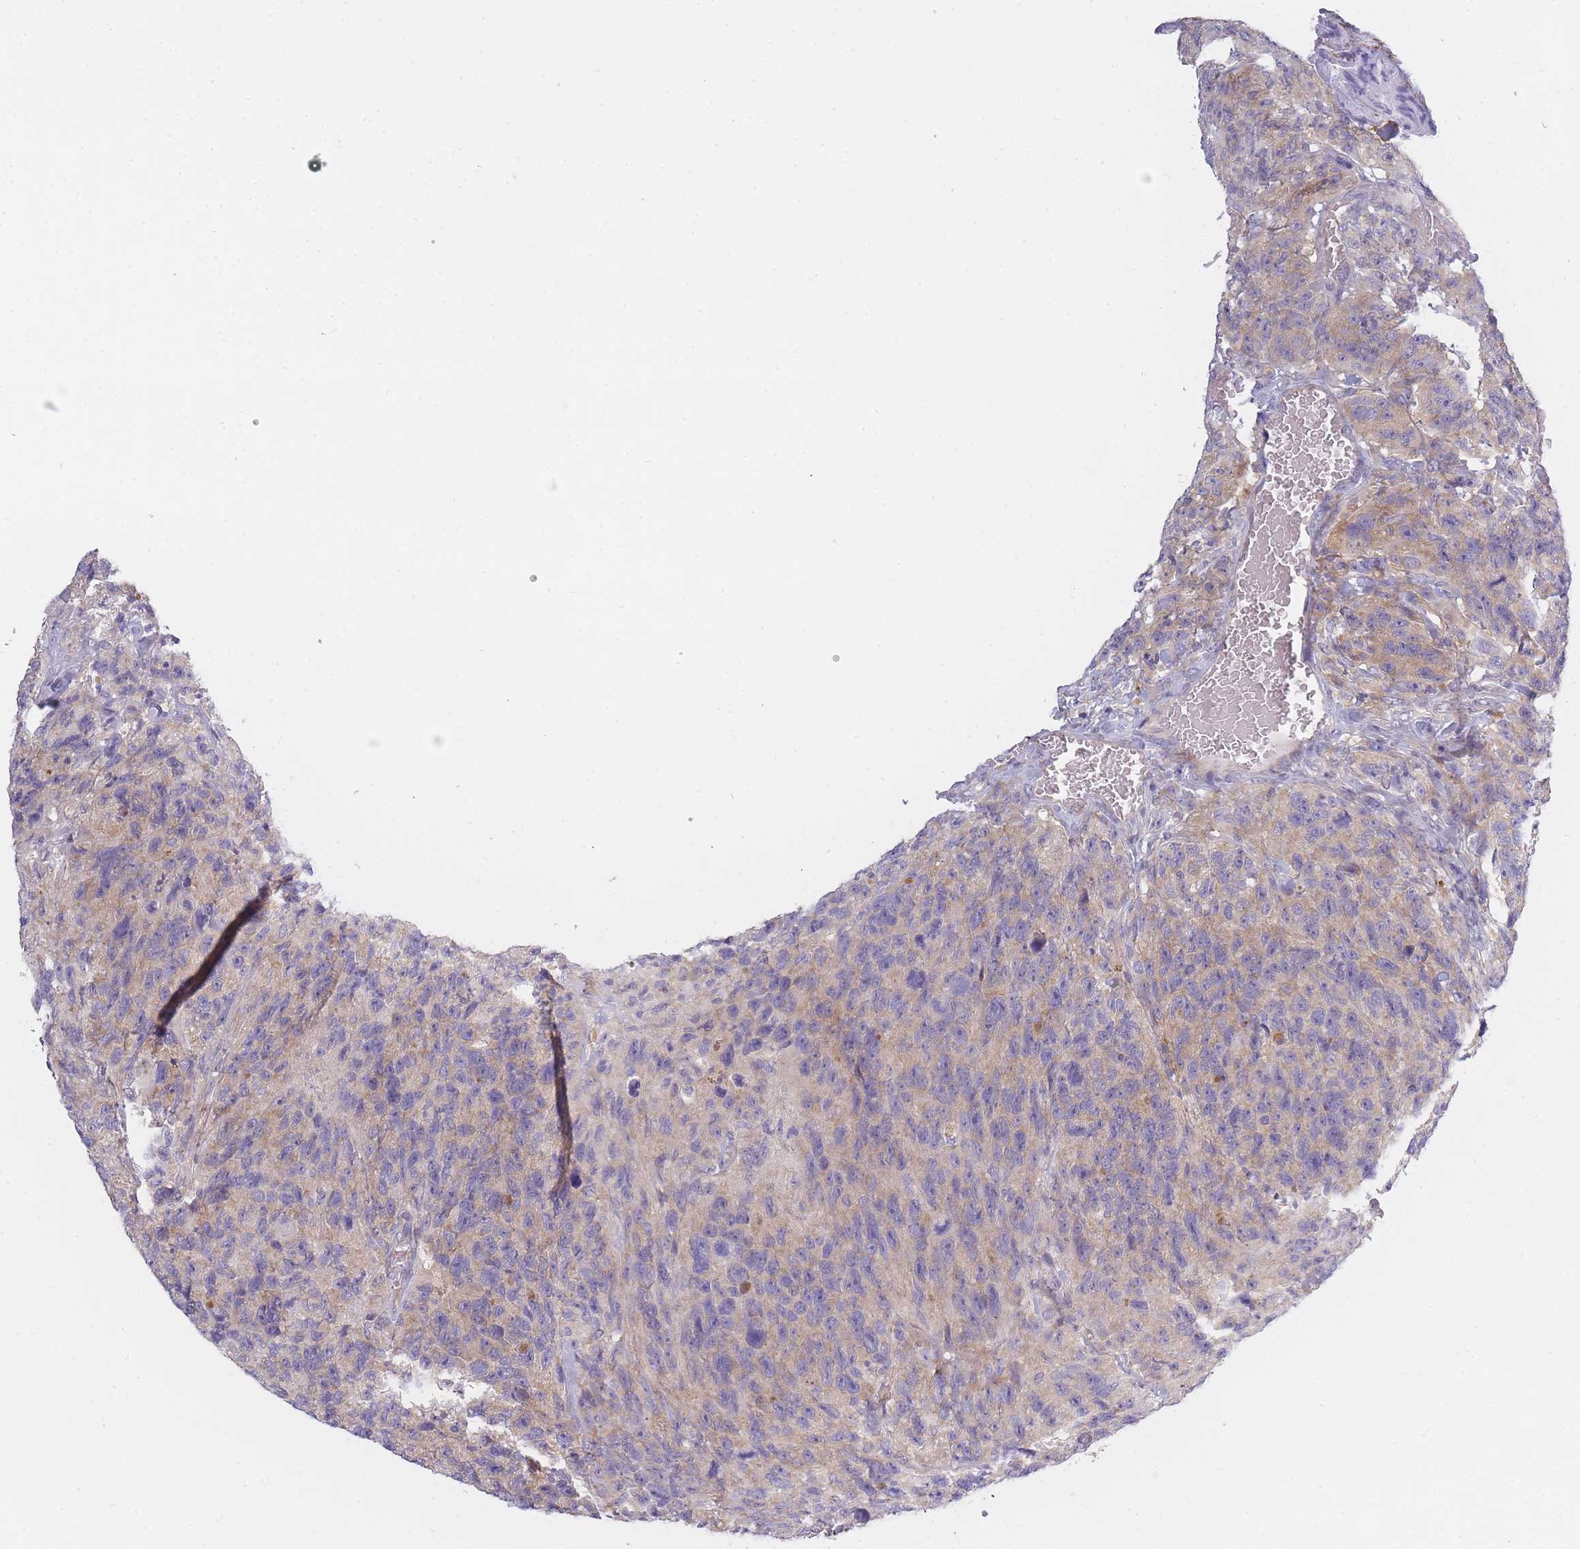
{"staining": {"intensity": "negative", "quantity": "none", "location": "none"}, "tissue": "glioma", "cell_type": "Tumor cells", "image_type": "cancer", "snomed": [{"axis": "morphology", "description": "Glioma, malignant, High grade"}, {"axis": "topography", "description": "Brain"}], "caption": "Glioma stained for a protein using immunohistochemistry (IHC) displays no expression tumor cells.", "gene": "AP3M2", "patient": {"sex": "male", "age": 69}}